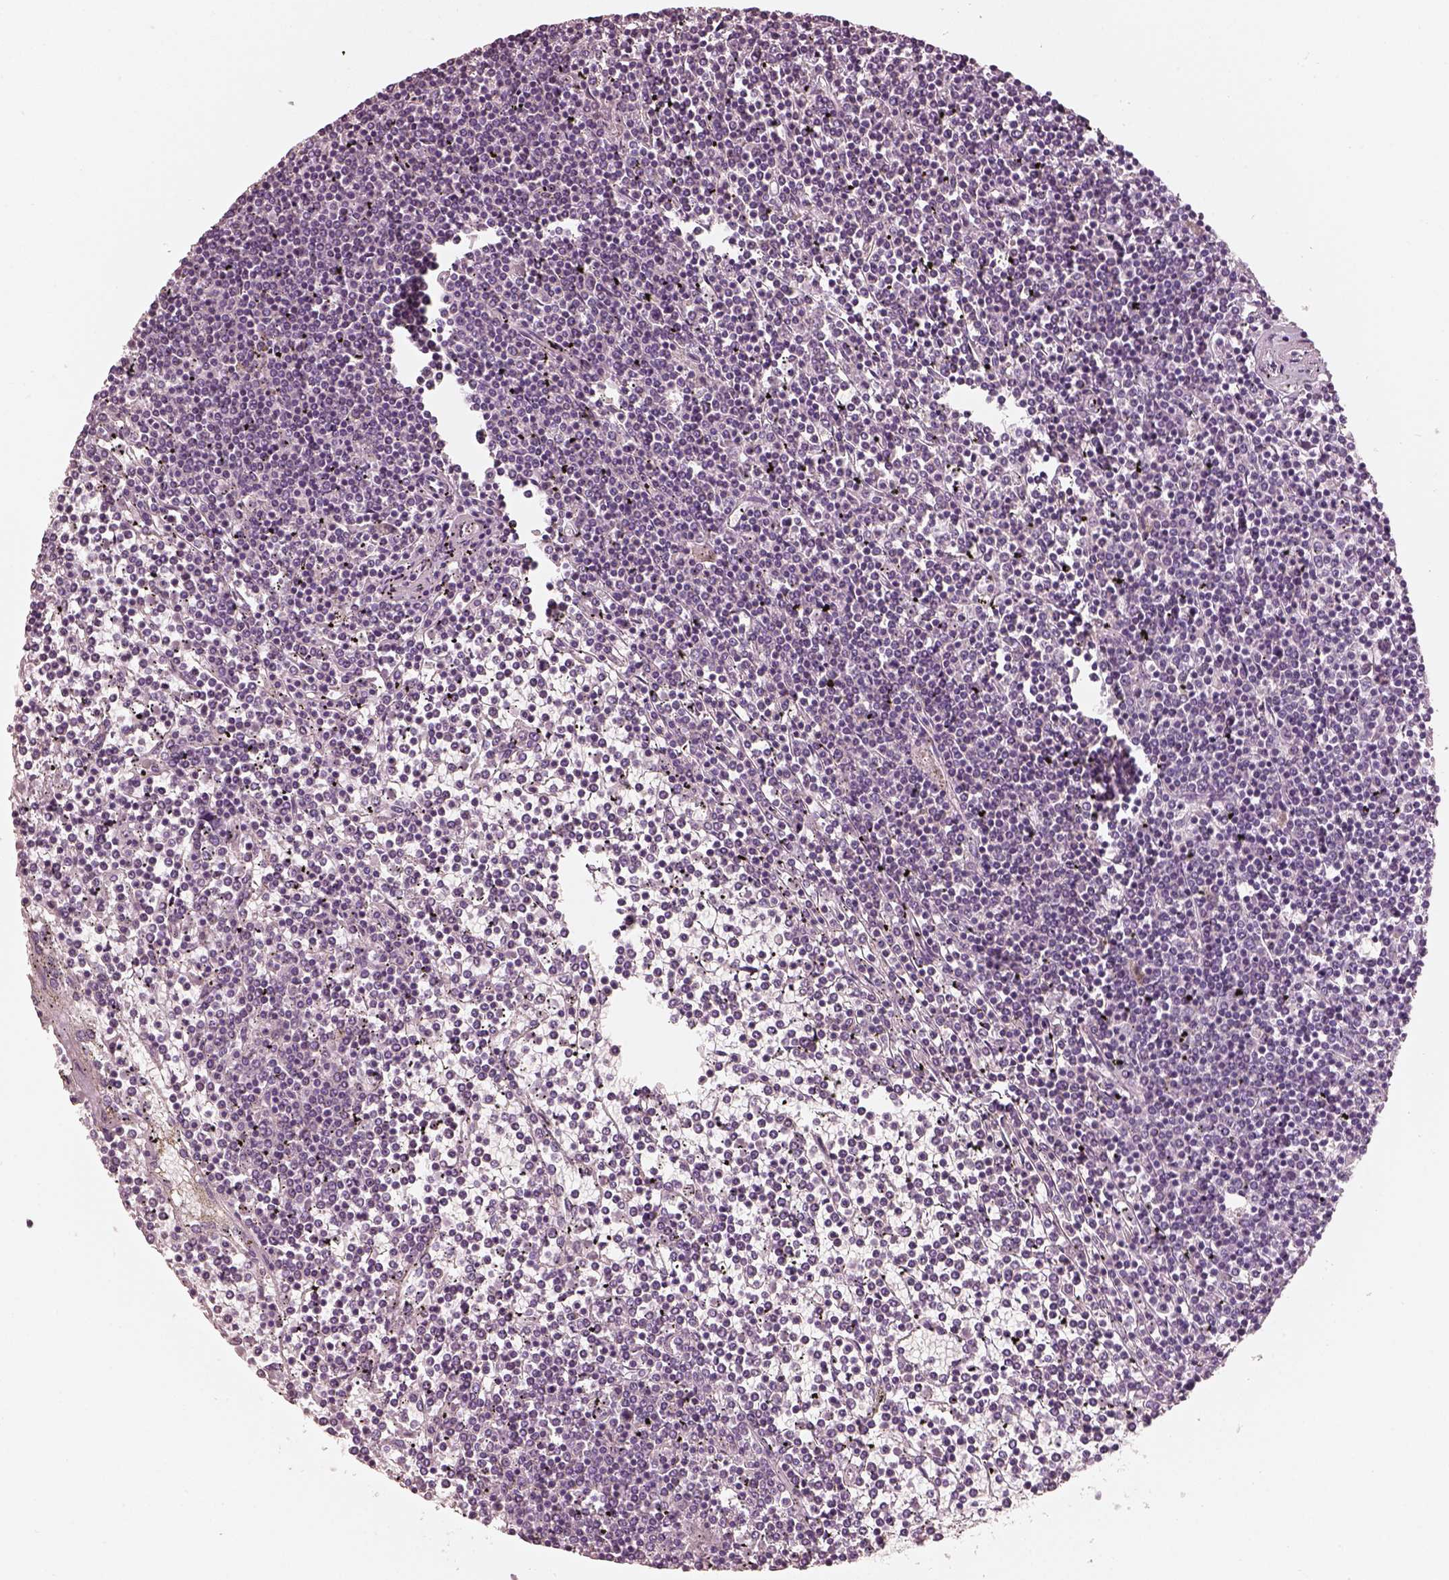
{"staining": {"intensity": "negative", "quantity": "none", "location": "none"}, "tissue": "lymphoma", "cell_type": "Tumor cells", "image_type": "cancer", "snomed": [{"axis": "morphology", "description": "Malignant lymphoma, non-Hodgkin's type, Low grade"}, {"axis": "topography", "description": "Spleen"}], "caption": "A histopathology image of human lymphoma is negative for staining in tumor cells.", "gene": "R3HDML", "patient": {"sex": "female", "age": 19}}